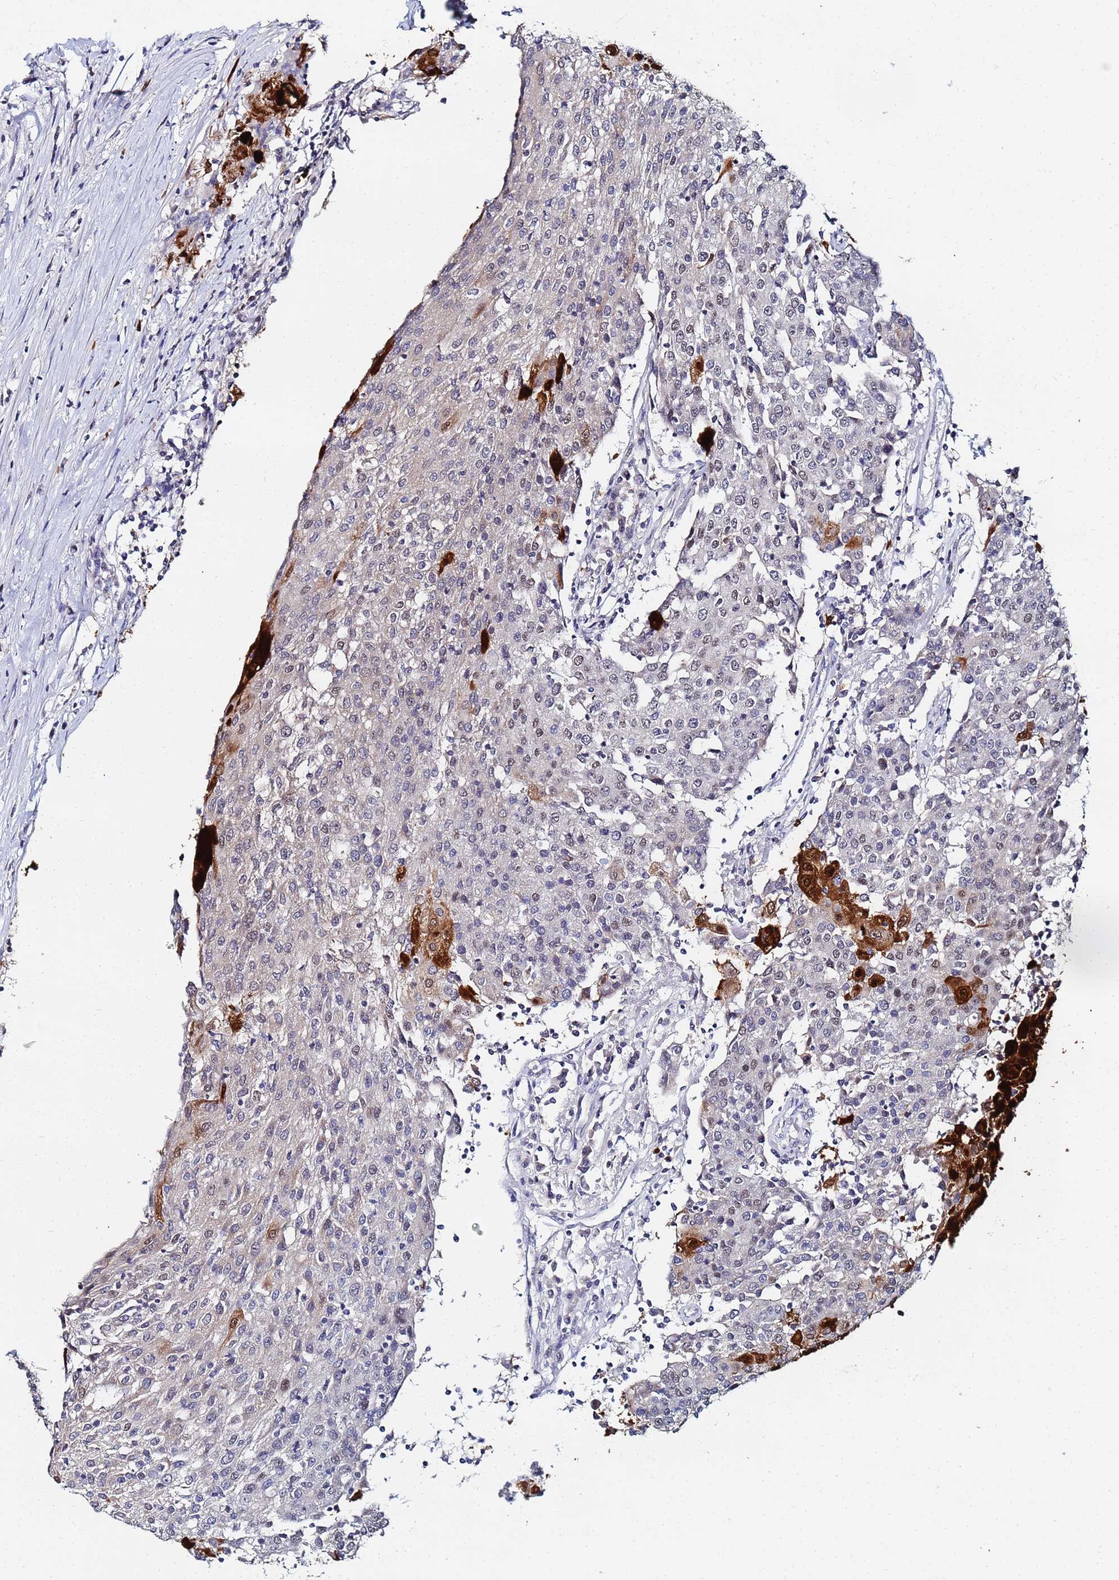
{"staining": {"intensity": "strong", "quantity": "<25%", "location": "cytoplasmic/membranous,nuclear"}, "tissue": "urothelial cancer", "cell_type": "Tumor cells", "image_type": "cancer", "snomed": [{"axis": "morphology", "description": "Urothelial carcinoma, High grade"}, {"axis": "topography", "description": "Urinary bladder"}], "caption": "There is medium levels of strong cytoplasmic/membranous and nuclear staining in tumor cells of high-grade urothelial carcinoma, as demonstrated by immunohistochemical staining (brown color).", "gene": "MTCL1", "patient": {"sex": "female", "age": 85}}